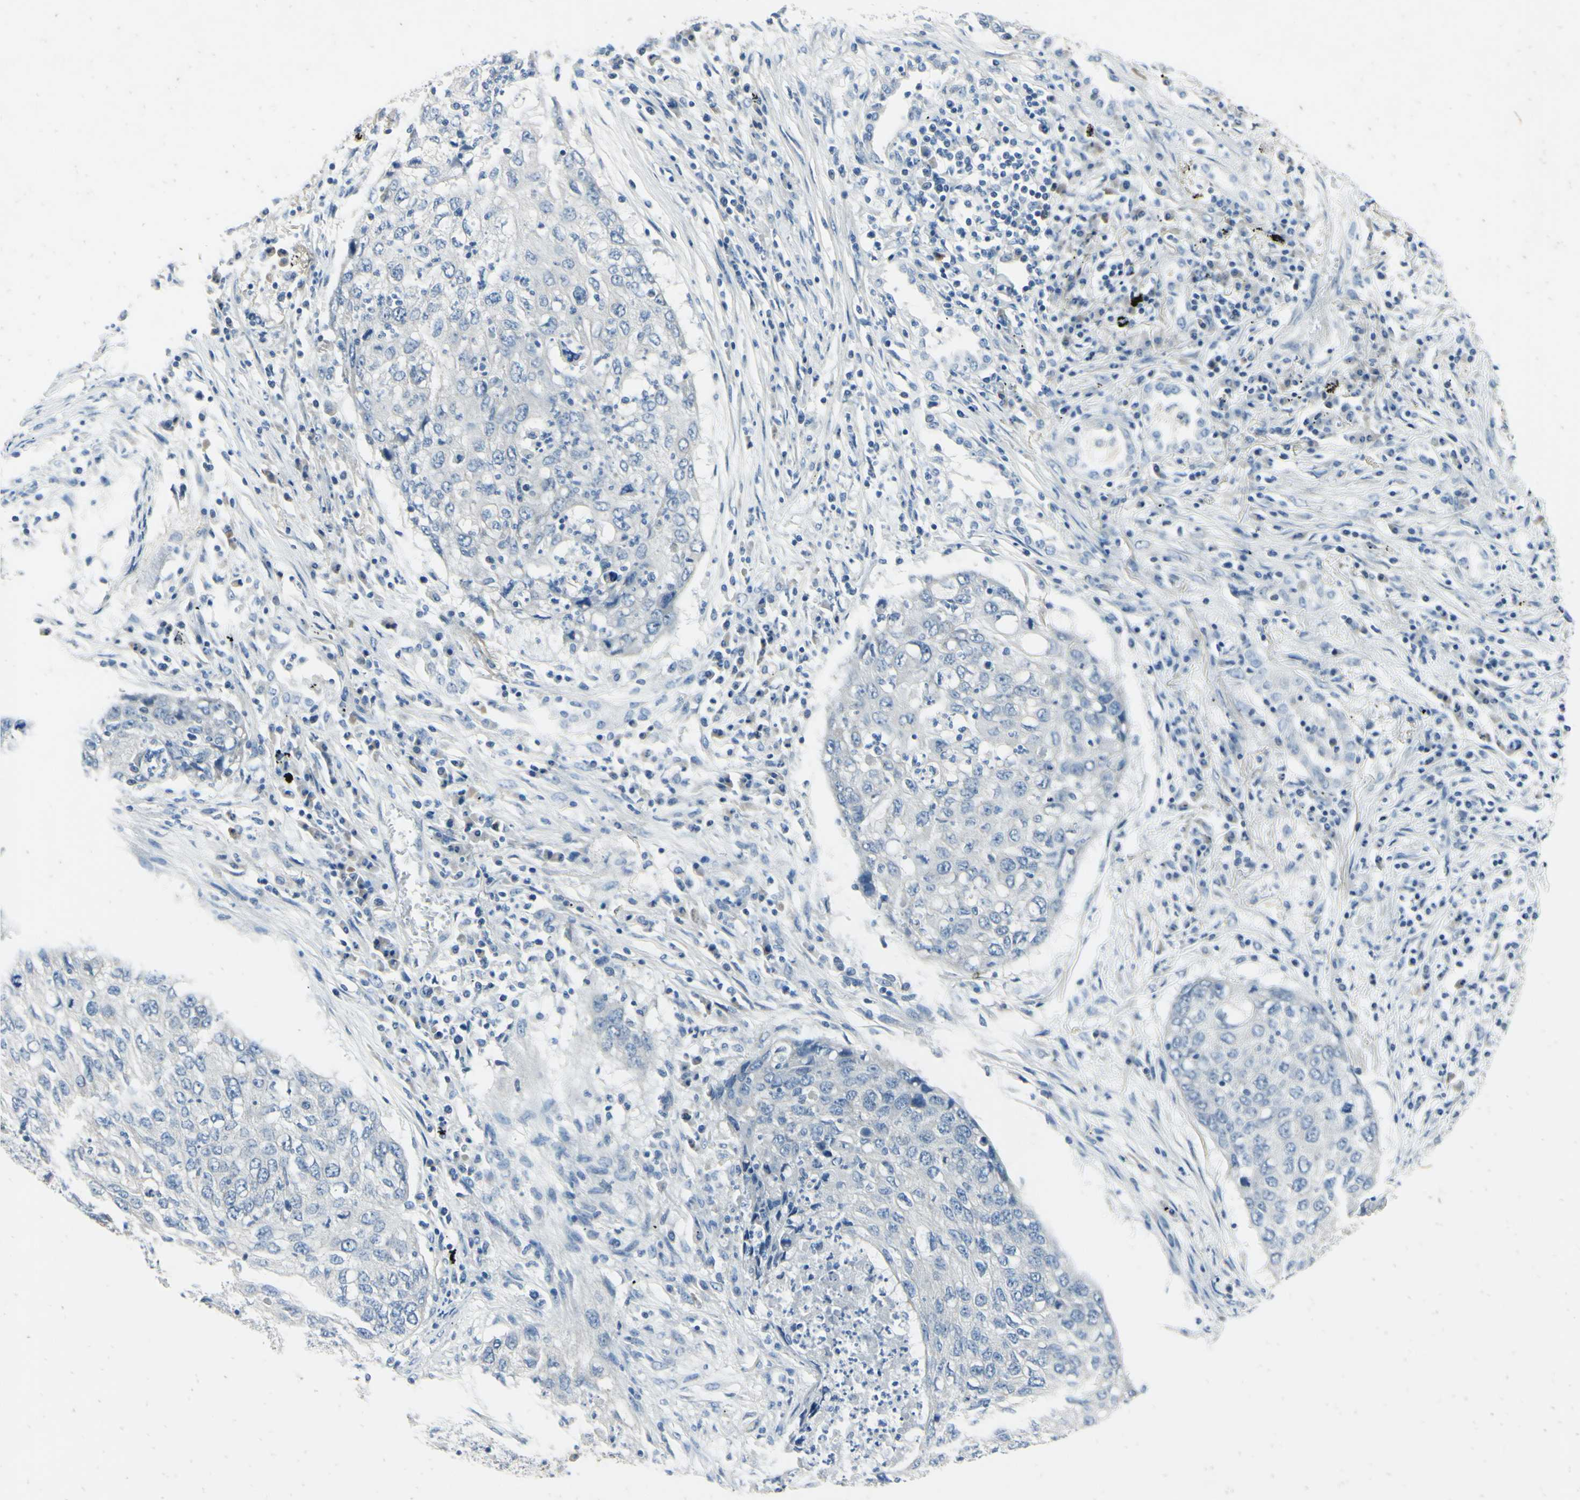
{"staining": {"intensity": "negative", "quantity": "none", "location": "none"}, "tissue": "lung cancer", "cell_type": "Tumor cells", "image_type": "cancer", "snomed": [{"axis": "morphology", "description": "Squamous cell carcinoma, NOS"}, {"axis": "topography", "description": "Lung"}], "caption": "DAB immunohistochemical staining of human squamous cell carcinoma (lung) reveals no significant staining in tumor cells.", "gene": "SNAP91", "patient": {"sex": "female", "age": 63}}